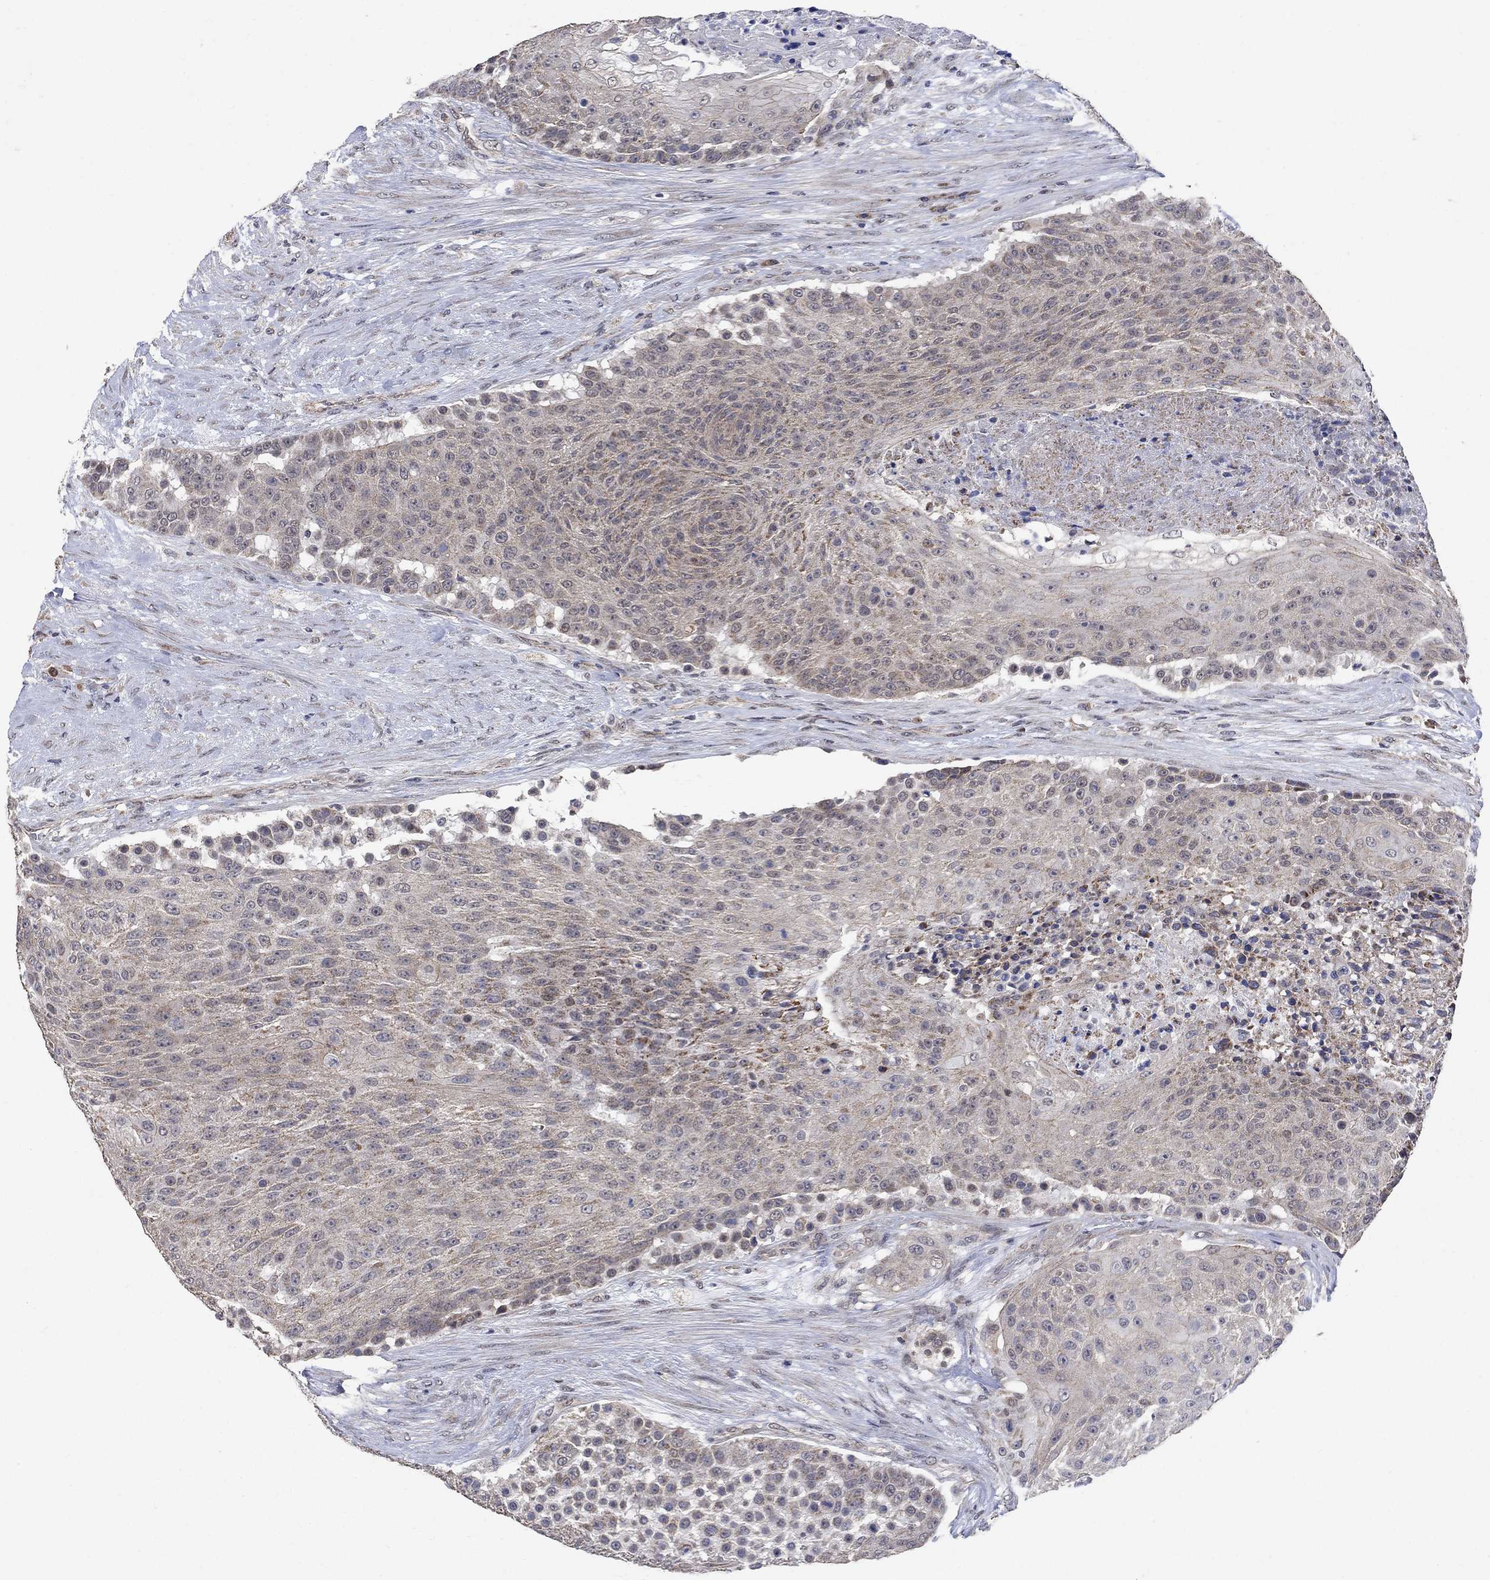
{"staining": {"intensity": "negative", "quantity": "none", "location": "none"}, "tissue": "urothelial cancer", "cell_type": "Tumor cells", "image_type": "cancer", "snomed": [{"axis": "morphology", "description": "Urothelial carcinoma, High grade"}, {"axis": "topography", "description": "Urinary bladder"}], "caption": "This is a histopathology image of IHC staining of urothelial cancer, which shows no expression in tumor cells.", "gene": "ANKRA2", "patient": {"sex": "female", "age": 63}}